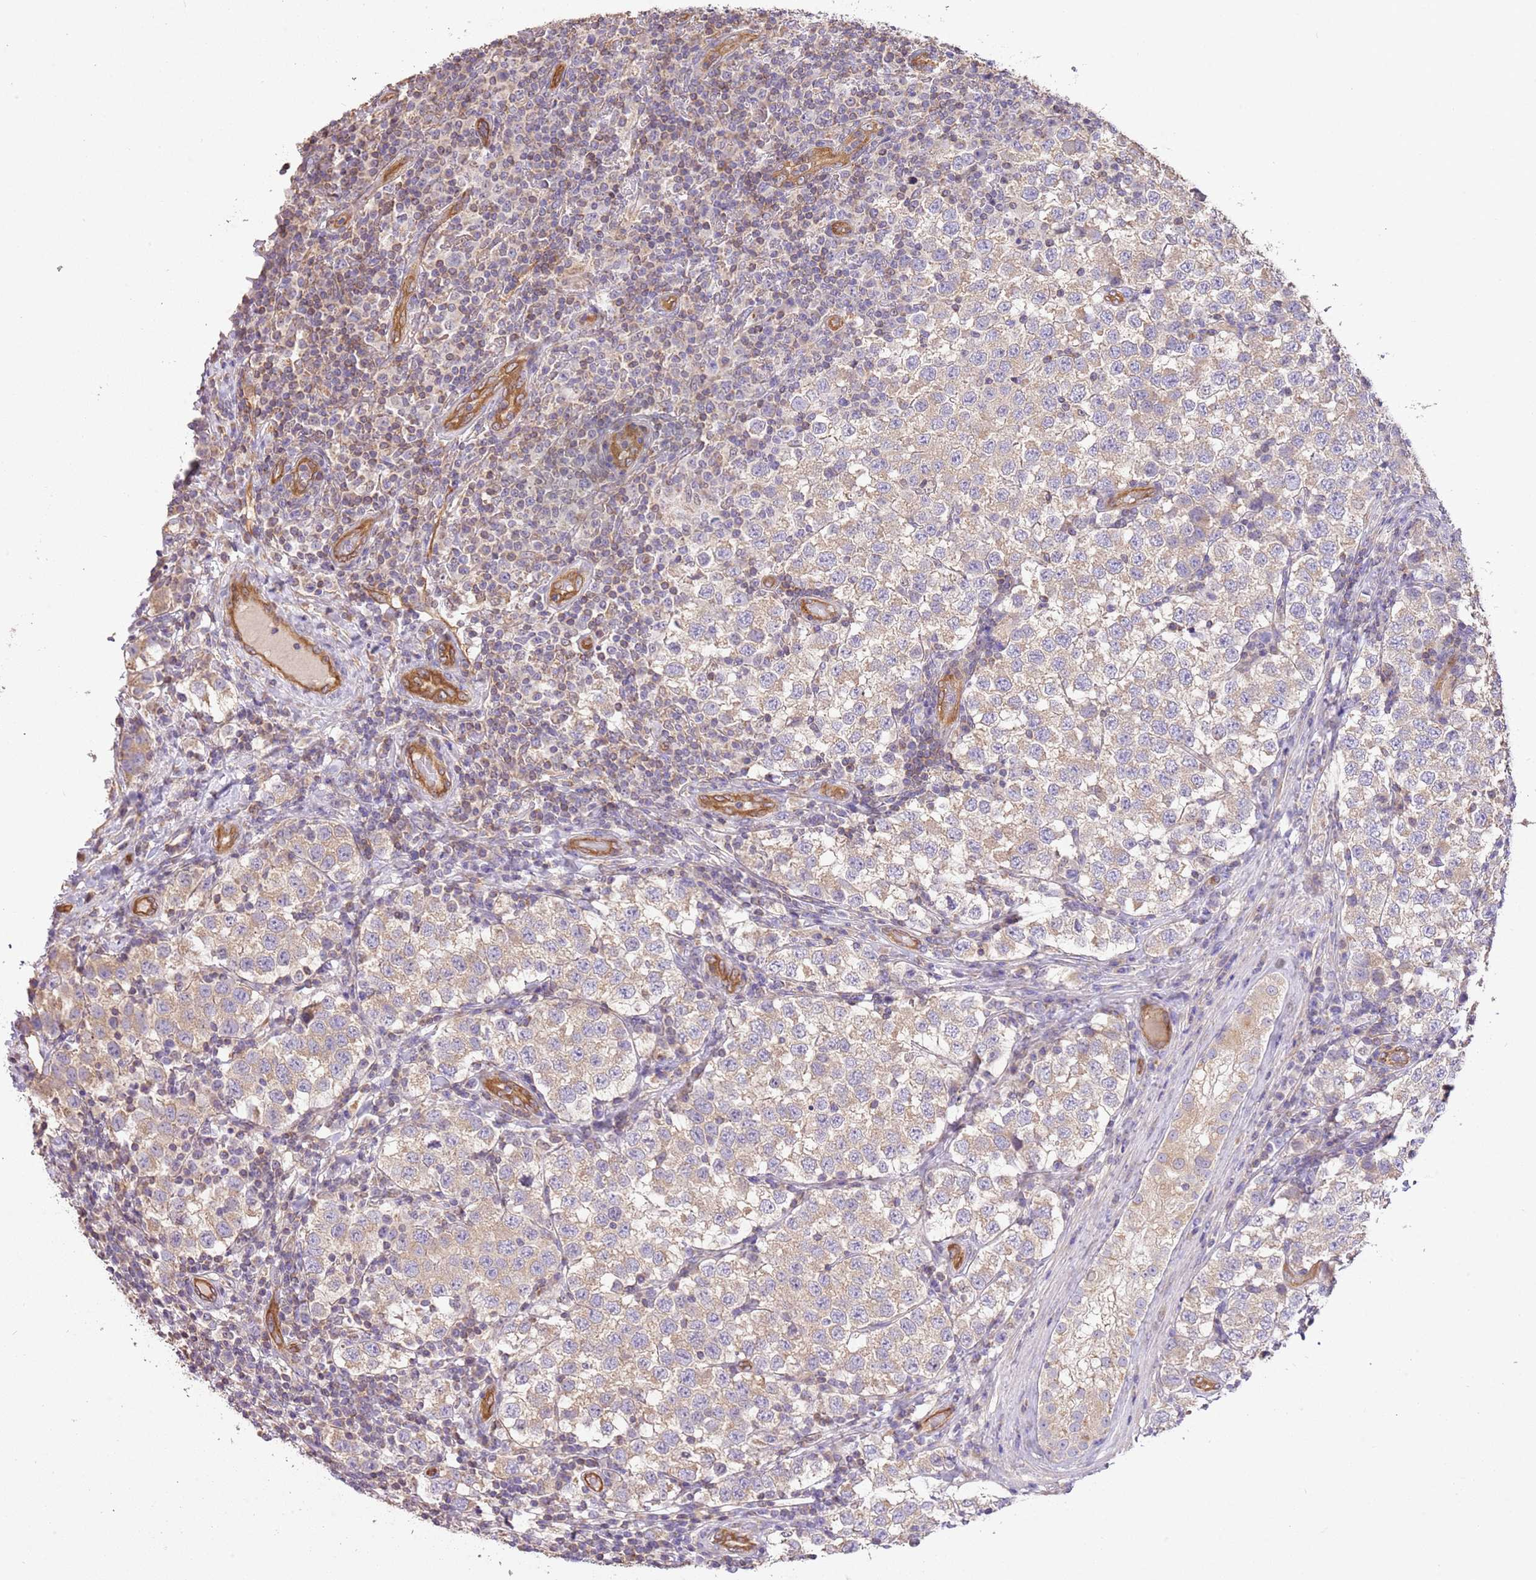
{"staining": {"intensity": "weak", "quantity": ">75%", "location": "cytoplasmic/membranous"}, "tissue": "testis cancer", "cell_type": "Tumor cells", "image_type": "cancer", "snomed": [{"axis": "morphology", "description": "Seminoma, NOS"}, {"axis": "topography", "description": "Testis"}], "caption": "Immunohistochemical staining of human seminoma (testis) reveals low levels of weak cytoplasmic/membranous expression in about >75% of tumor cells. The protein is shown in brown color, while the nuclei are stained blue.", "gene": "DOCK9", "patient": {"sex": "male", "age": 34}}